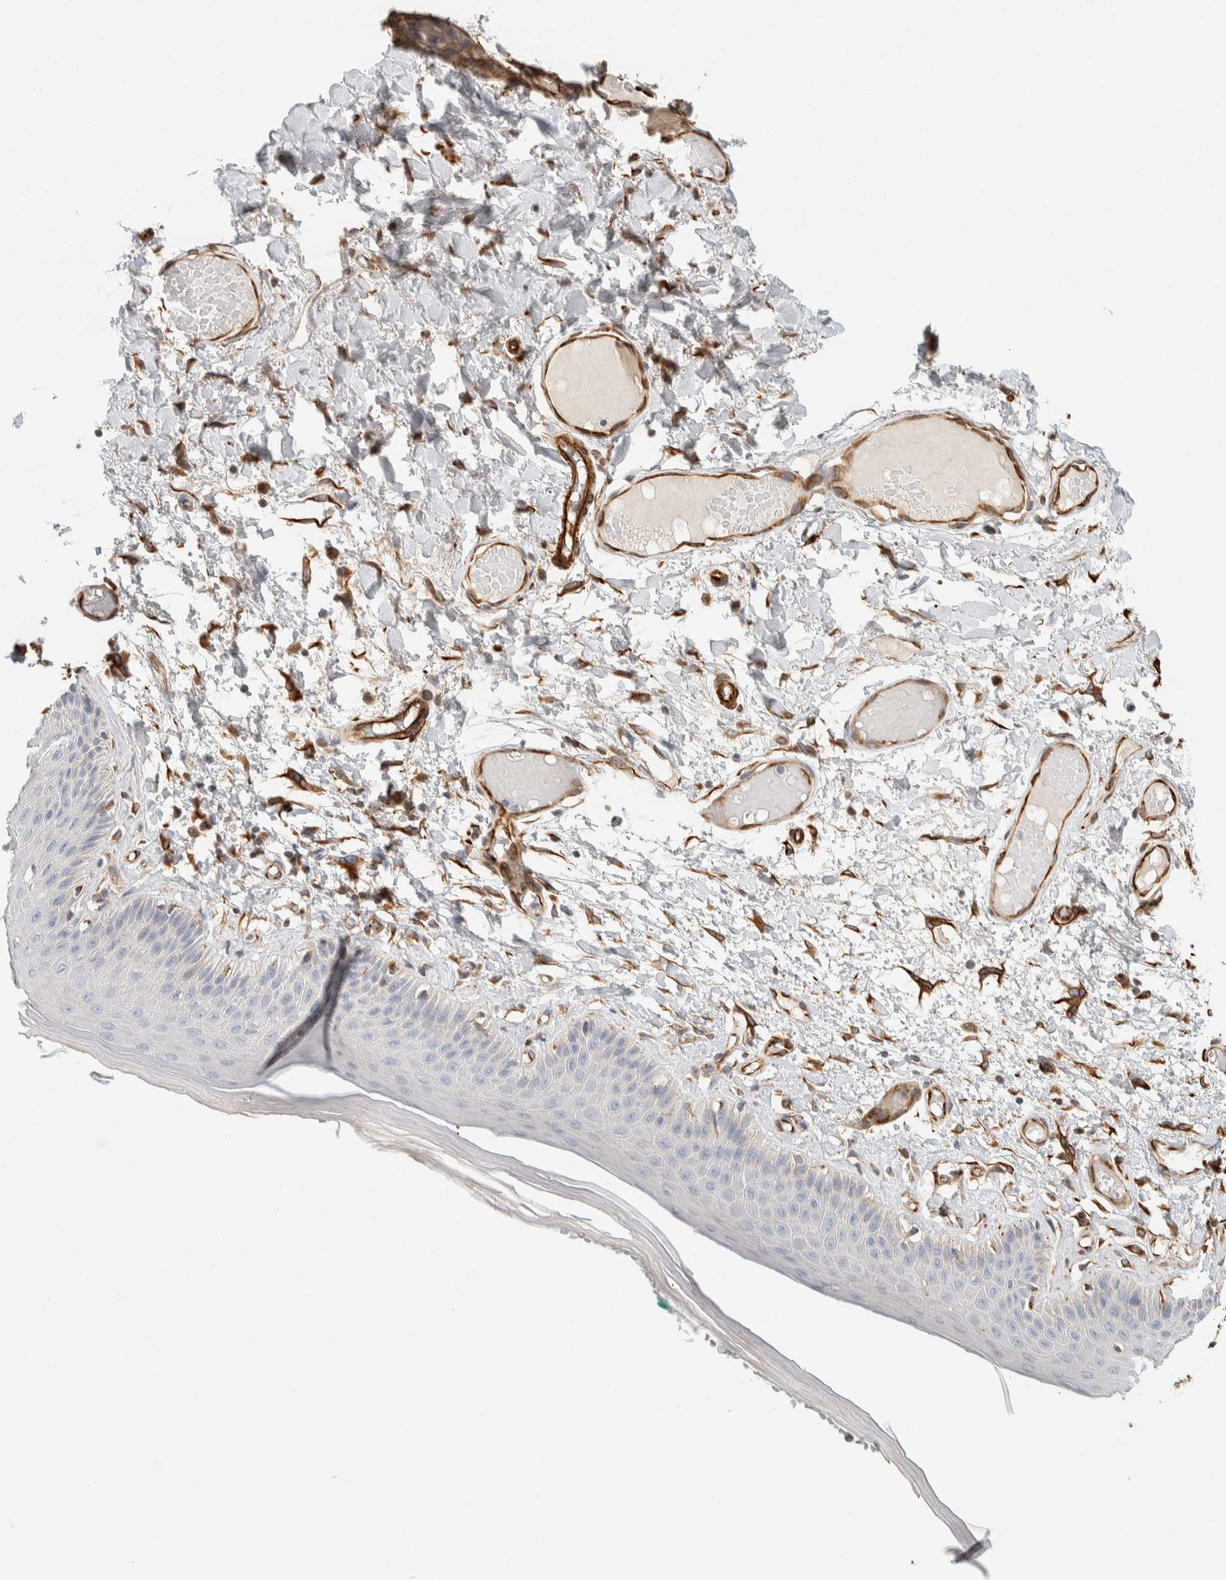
{"staining": {"intensity": "moderate", "quantity": "<25%", "location": "cytoplasmic/membranous"}, "tissue": "skin", "cell_type": "Epidermal cells", "image_type": "normal", "snomed": [{"axis": "morphology", "description": "Normal tissue, NOS"}, {"axis": "topography", "description": "Vulva"}], "caption": "An image of skin stained for a protein shows moderate cytoplasmic/membranous brown staining in epidermal cells. The protein is stained brown, and the nuclei are stained in blue (DAB IHC with brightfield microscopy, high magnification).", "gene": "CDR2", "patient": {"sex": "female", "age": 73}}